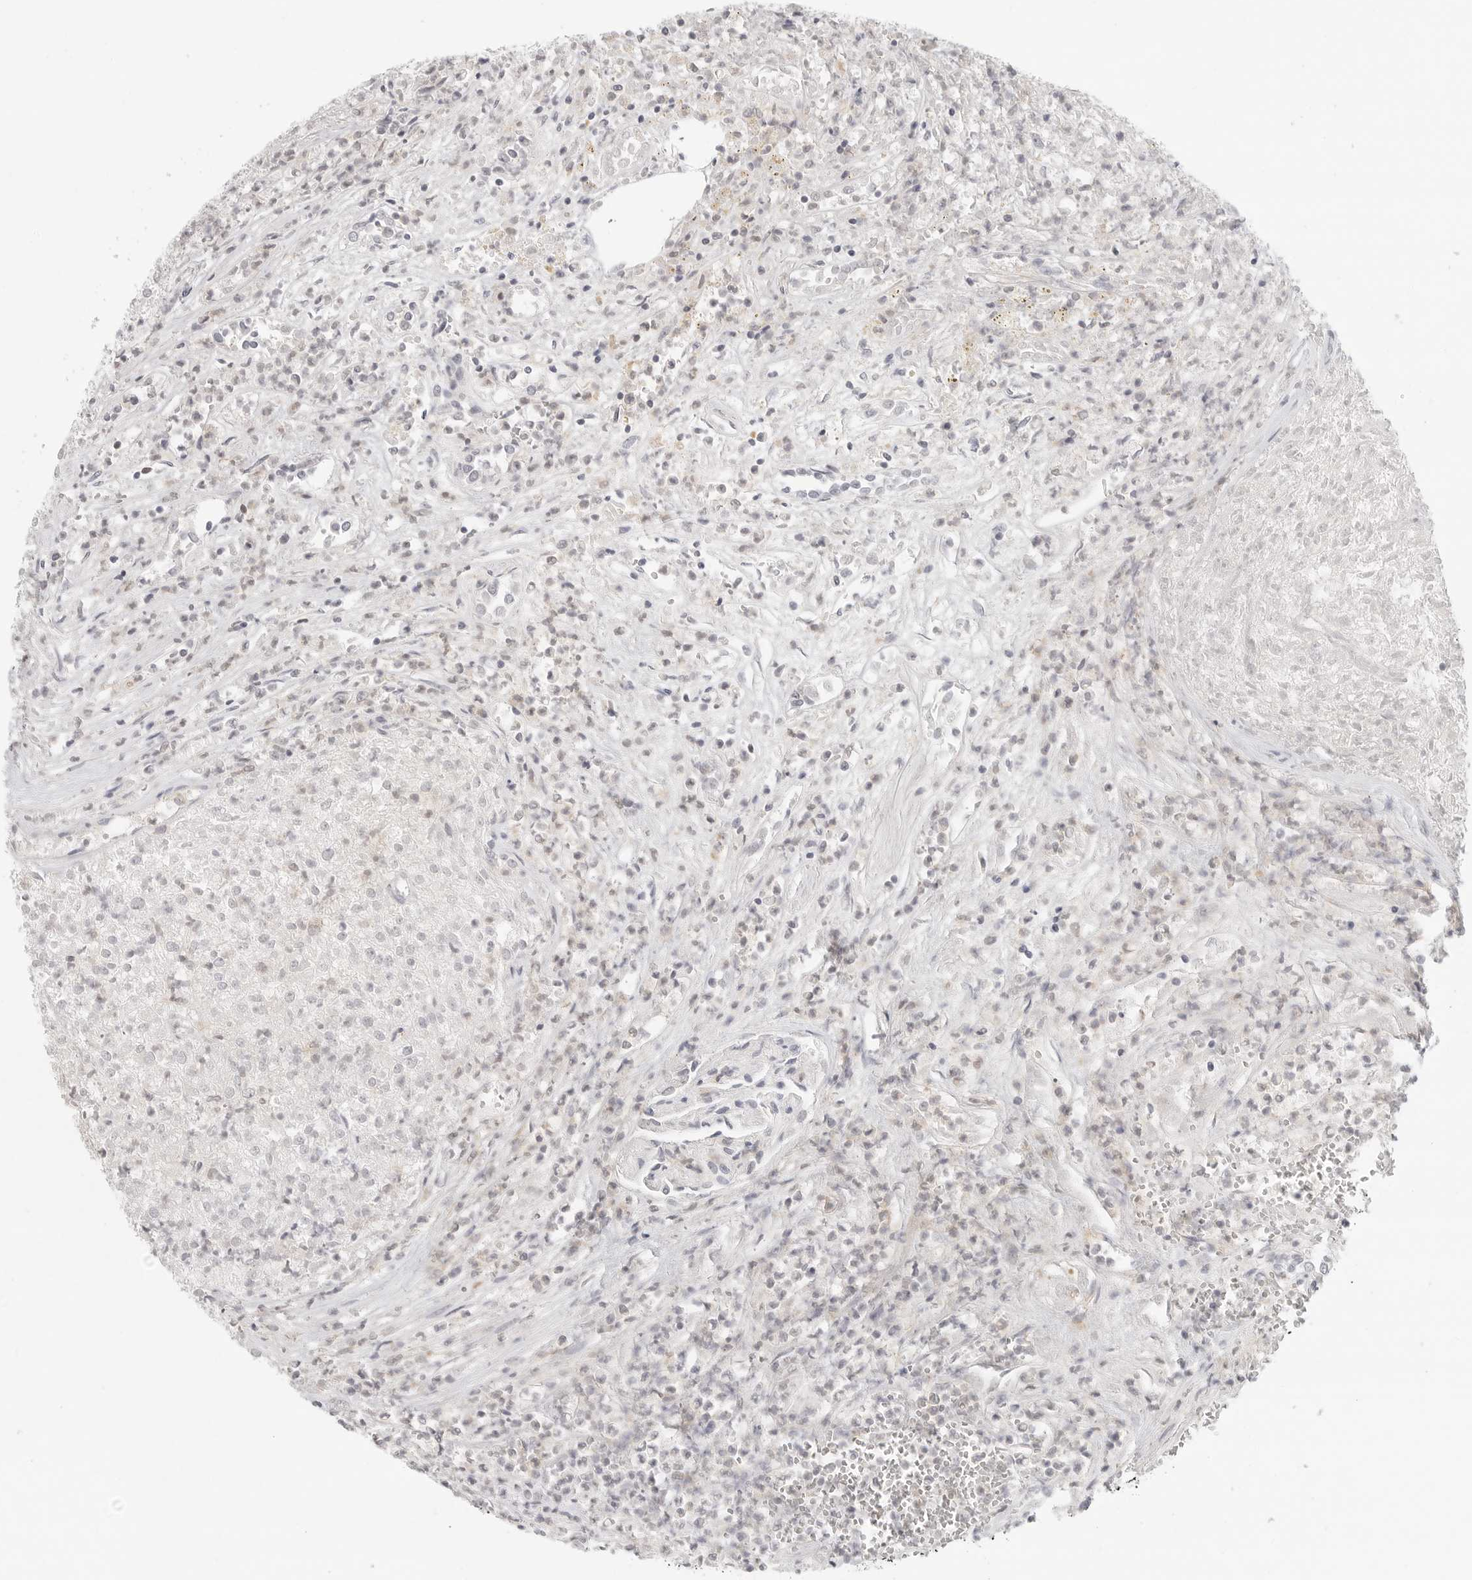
{"staining": {"intensity": "negative", "quantity": "none", "location": "none"}, "tissue": "renal cancer", "cell_type": "Tumor cells", "image_type": "cancer", "snomed": [{"axis": "morphology", "description": "Adenocarcinoma, NOS"}, {"axis": "topography", "description": "Kidney"}], "caption": "A high-resolution histopathology image shows IHC staining of renal cancer, which shows no significant positivity in tumor cells.", "gene": "SH3KBP1", "patient": {"sex": "female", "age": 54}}